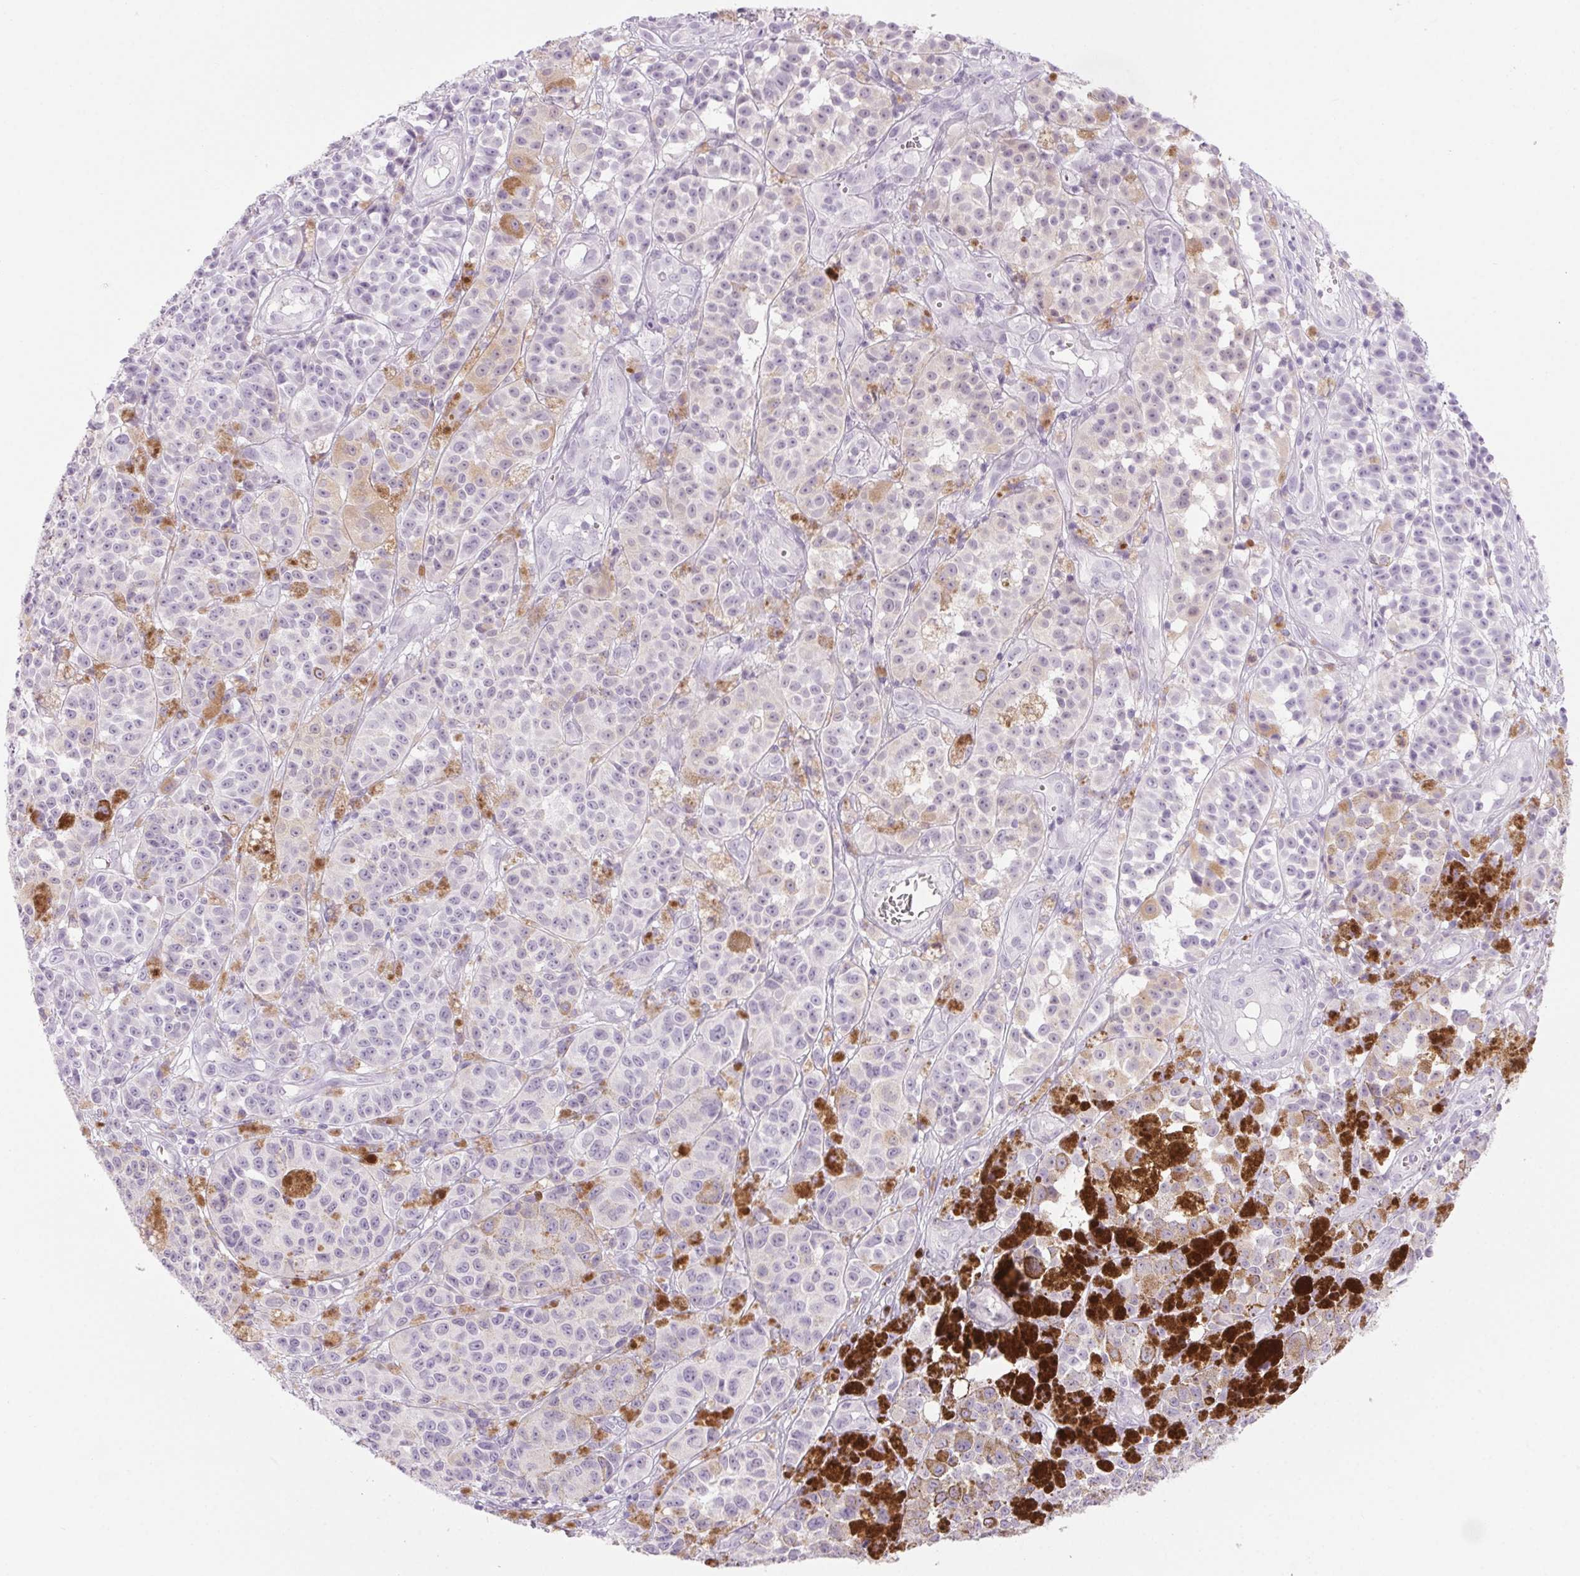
{"staining": {"intensity": "negative", "quantity": "none", "location": "none"}, "tissue": "melanoma", "cell_type": "Tumor cells", "image_type": "cancer", "snomed": [{"axis": "morphology", "description": "Malignant melanoma, NOS"}, {"axis": "topography", "description": "Skin"}], "caption": "High power microscopy histopathology image of an immunohistochemistry photomicrograph of malignant melanoma, revealing no significant expression in tumor cells.", "gene": "LRP2", "patient": {"sex": "female", "age": 58}}